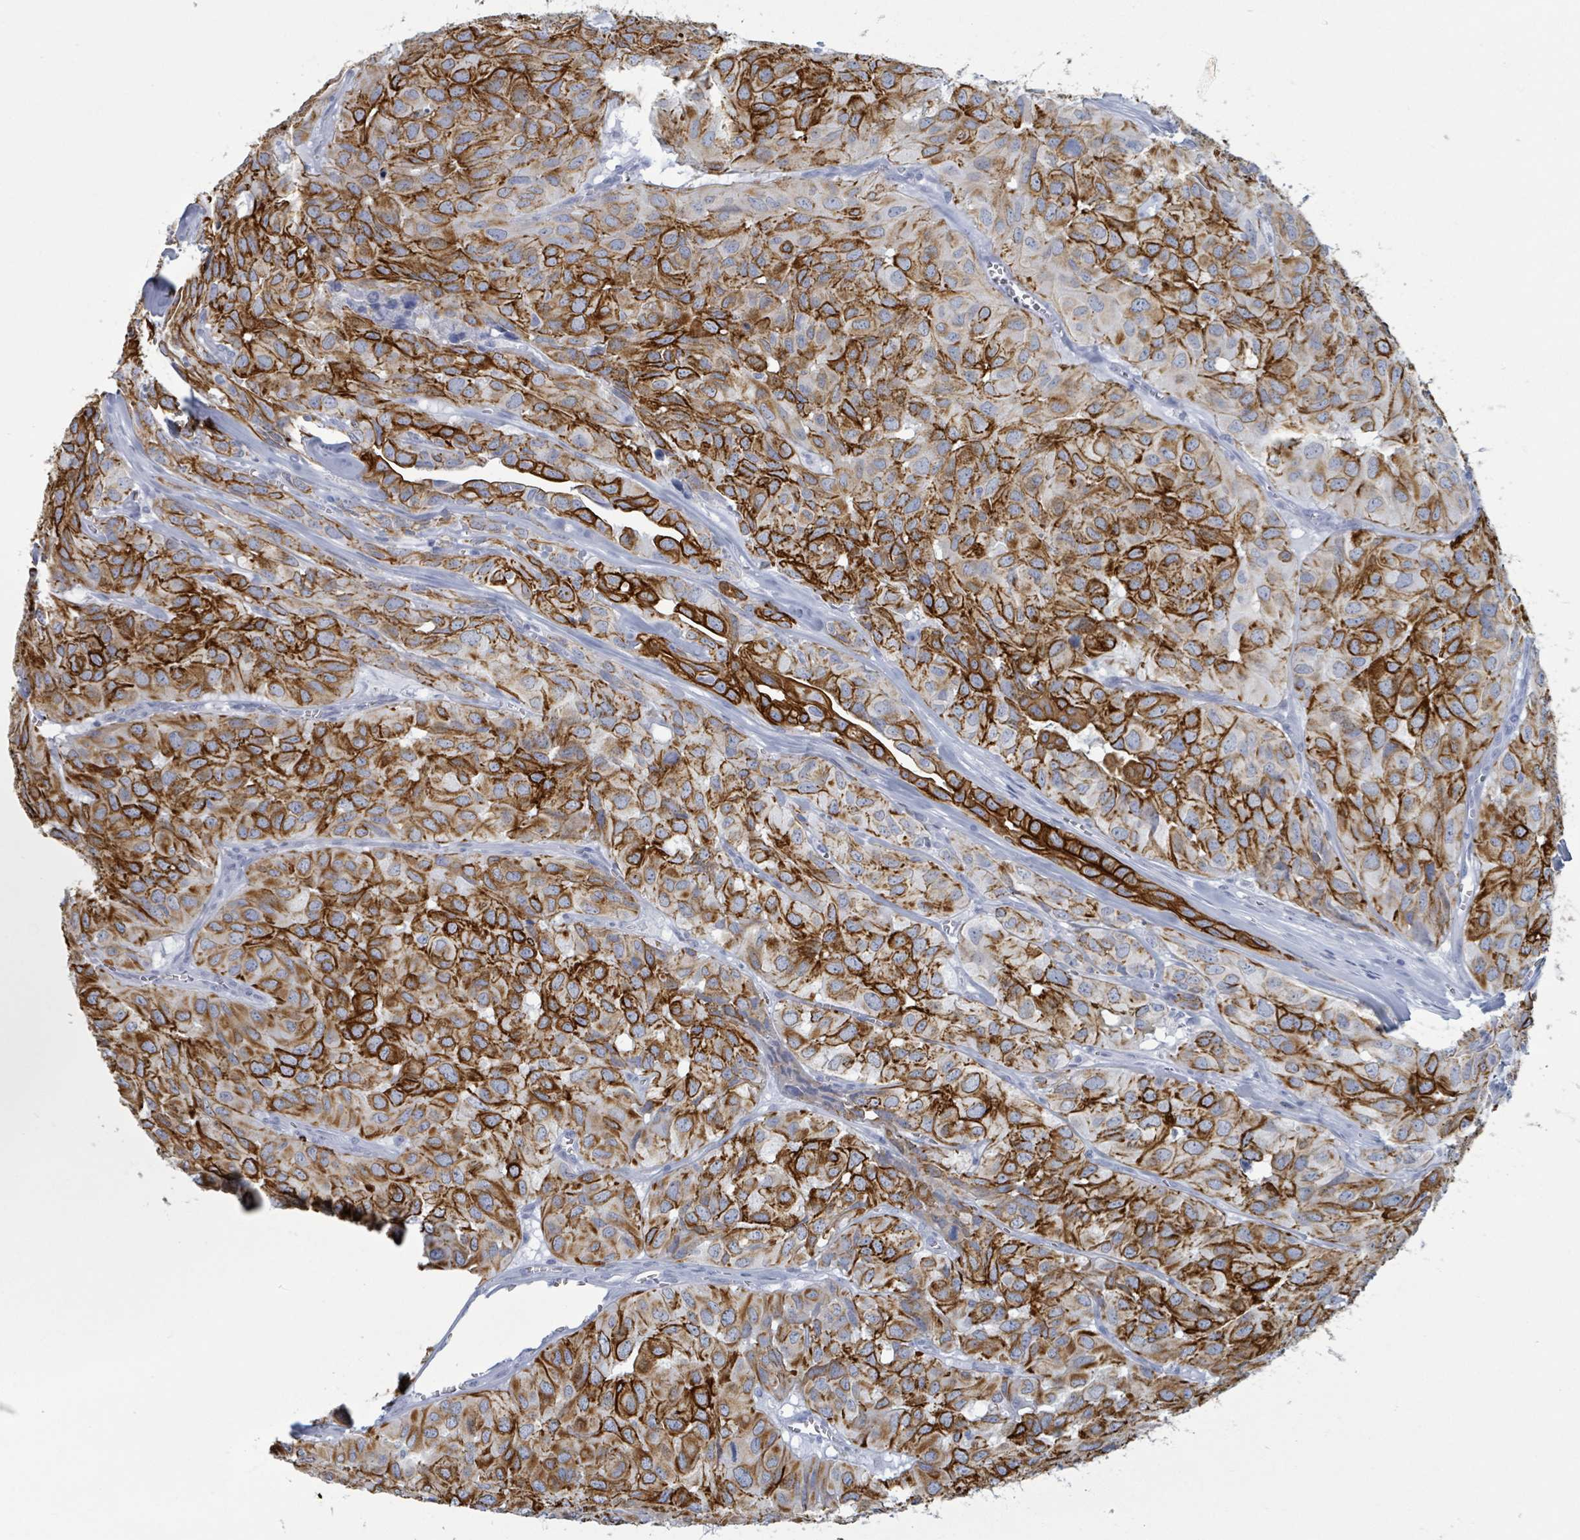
{"staining": {"intensity": "strong", "quantity": ">75%", "location": "cytoplasmic/membranous"}, "tissue": "head and neck cancer", "cell_type": "Tumor cells", "image_type": "cancer", "snomed": [{"axis": "morphology", "description": "Adenocarcinoma, NOS"}, {"axis": "topography", "description": "Salivary gland, NOS"}, {"axis": "topography", "description": "Head-Neck"}], "caption": "A brown stain shows strong cytoplasmic/membranous positivity of a protein in head and neck adenocarcinoma tumor cells. (DAB IHC with brightfield microscopy, high magnification).", "gene": "KRT8", "patient": {"sex": "female", "age": 76}}